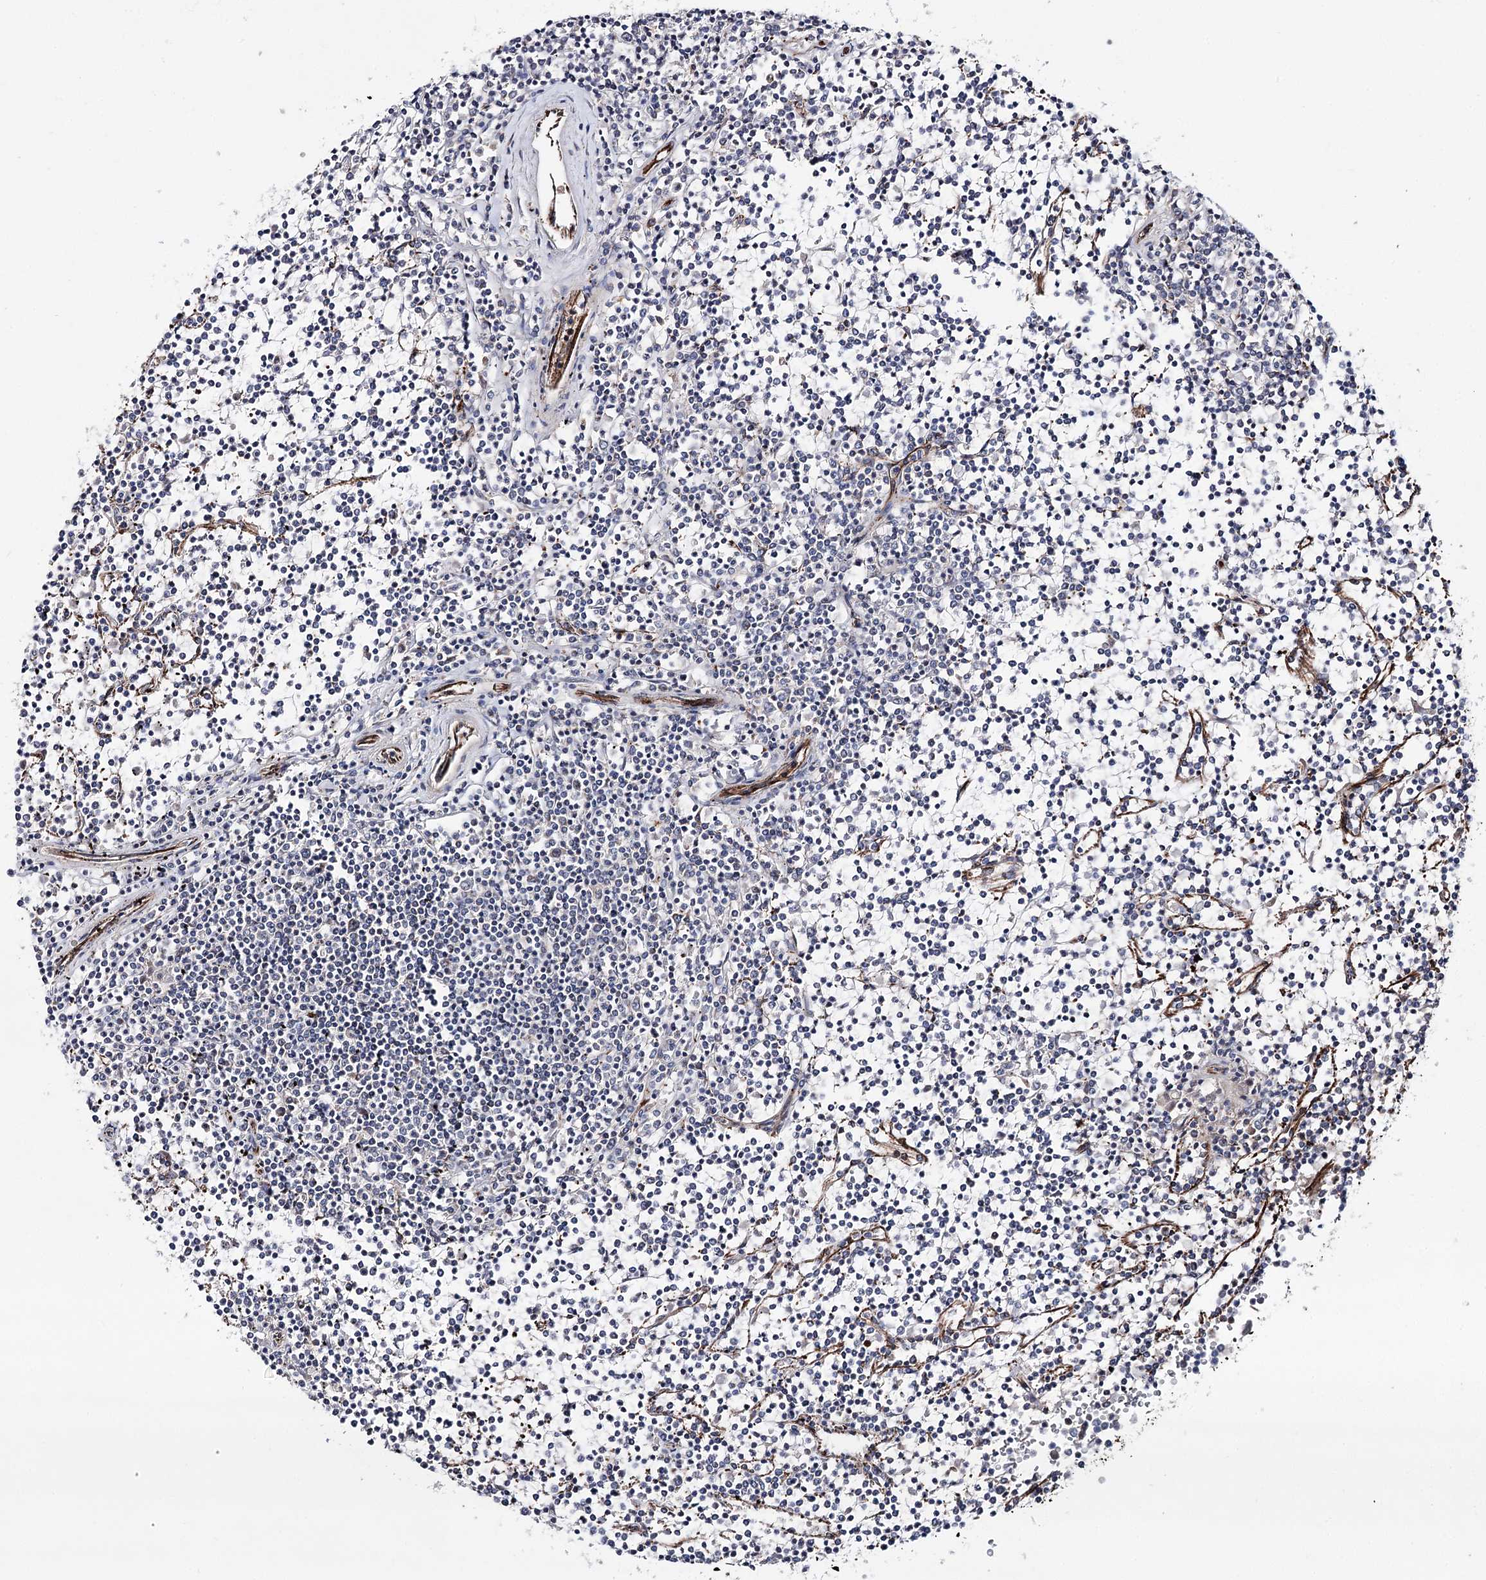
{"staining": {"intensity": "negative", "quantity": "none", "location": "none"}, "tissue": "lymphoma", "cell_type": "Tumor cells", "image_type": "cancer", "snomed": [{"axis": "morphology", "description": "Malignant lymphoma, non-Hodgkin's type, Low grade"}, {"axis": "topography", "description": "Spleen"}], "caption": "The immunohistochemistry histopathology image has no significant positivity in tumor cells of lymphoma tissue.", "gene": "MIB1", "patient": {"sex": "female", "age": 19}}